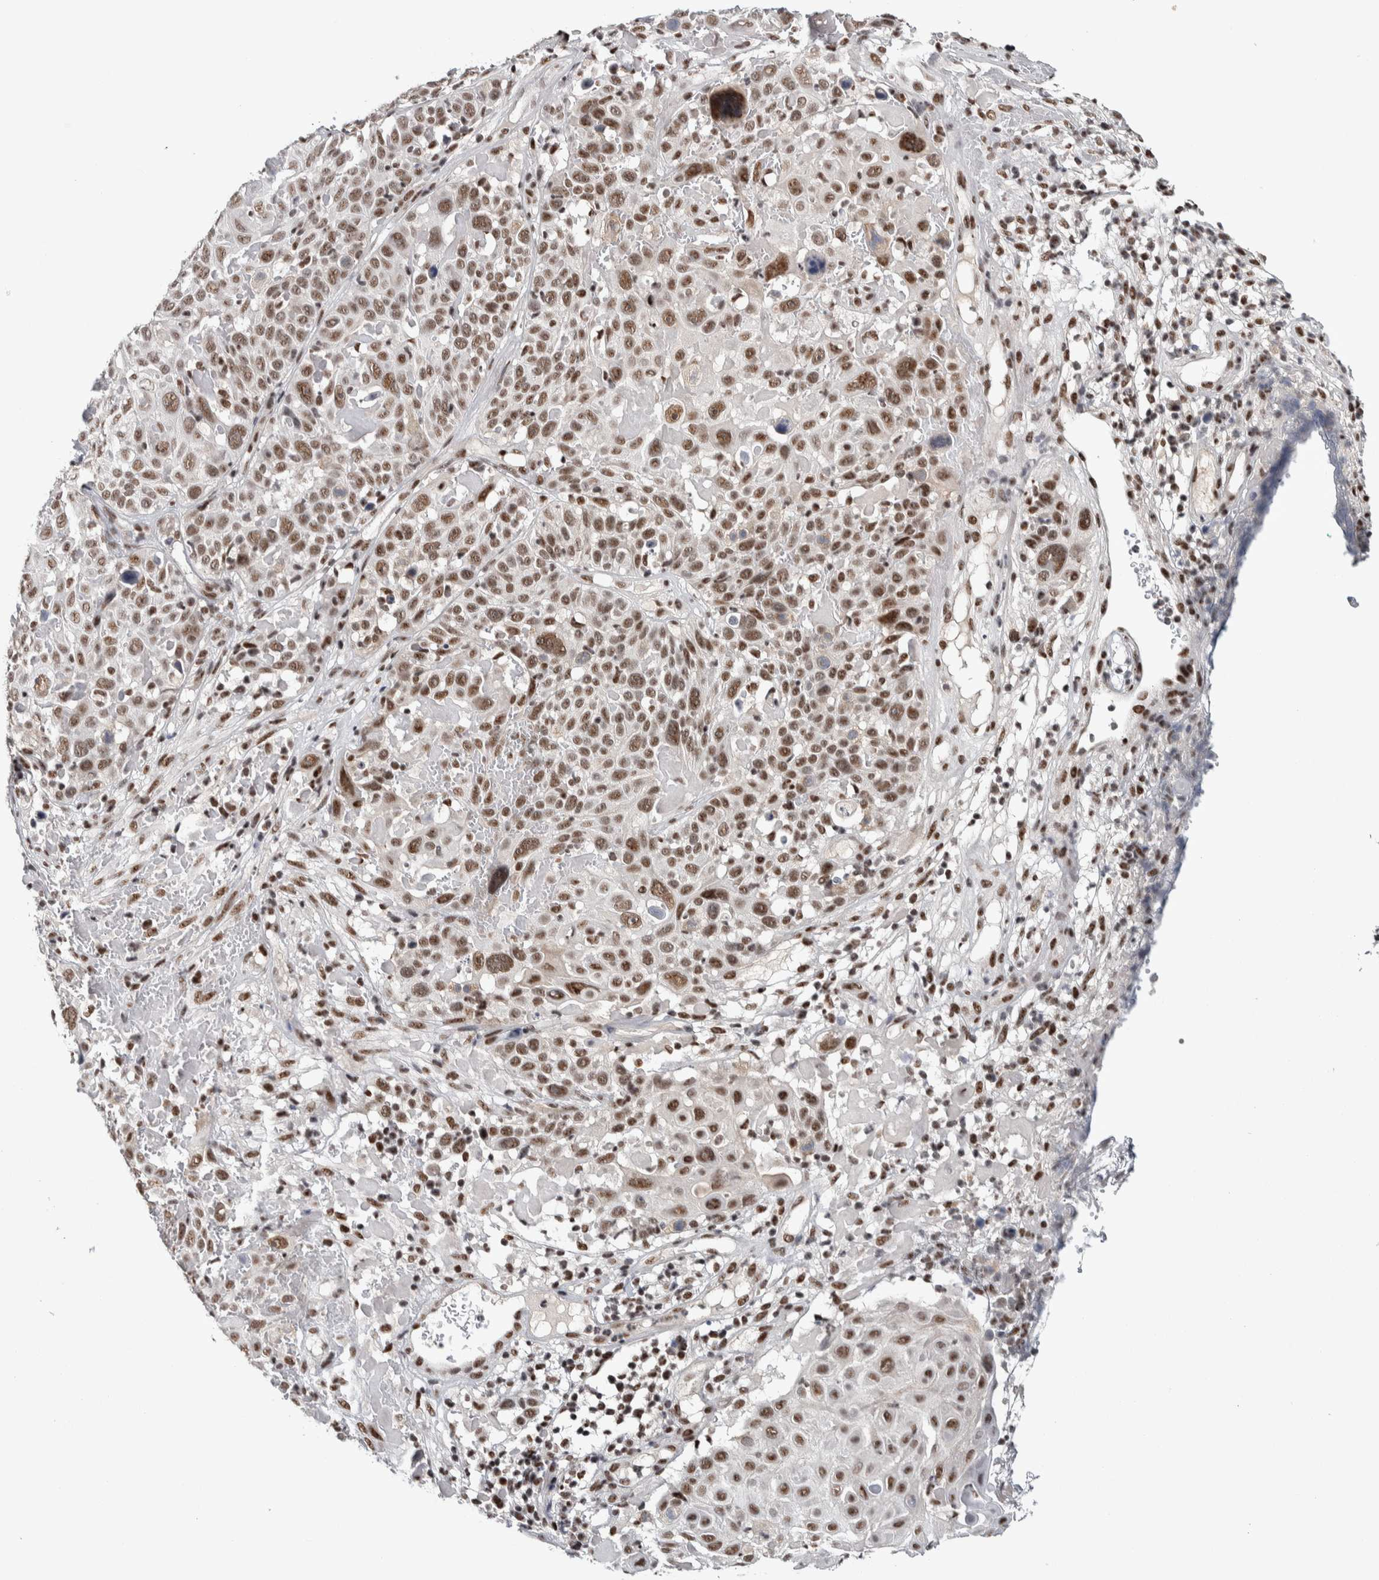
{"staining": {"intensity": "moderate", "quantity": ">75%", "location": "nuclear"}, "tissue": "cervical cancer", "cell_type": "Tumor cells", "image_type": "cancer", "snomed": [{"axis": "morphology", "description": "Squamous cell carcinoma, NOS"}, {"axis": "topography", "description": "Cervix"}], "caption": "Immunohistochemical staining of human squamous cell carcinoma (cervical) displays medium levels of moderate nuclear expression in approximately >75% of tumor cells.", "gene": "ASPN", "patient": {"sex": "female", "age": 74}}